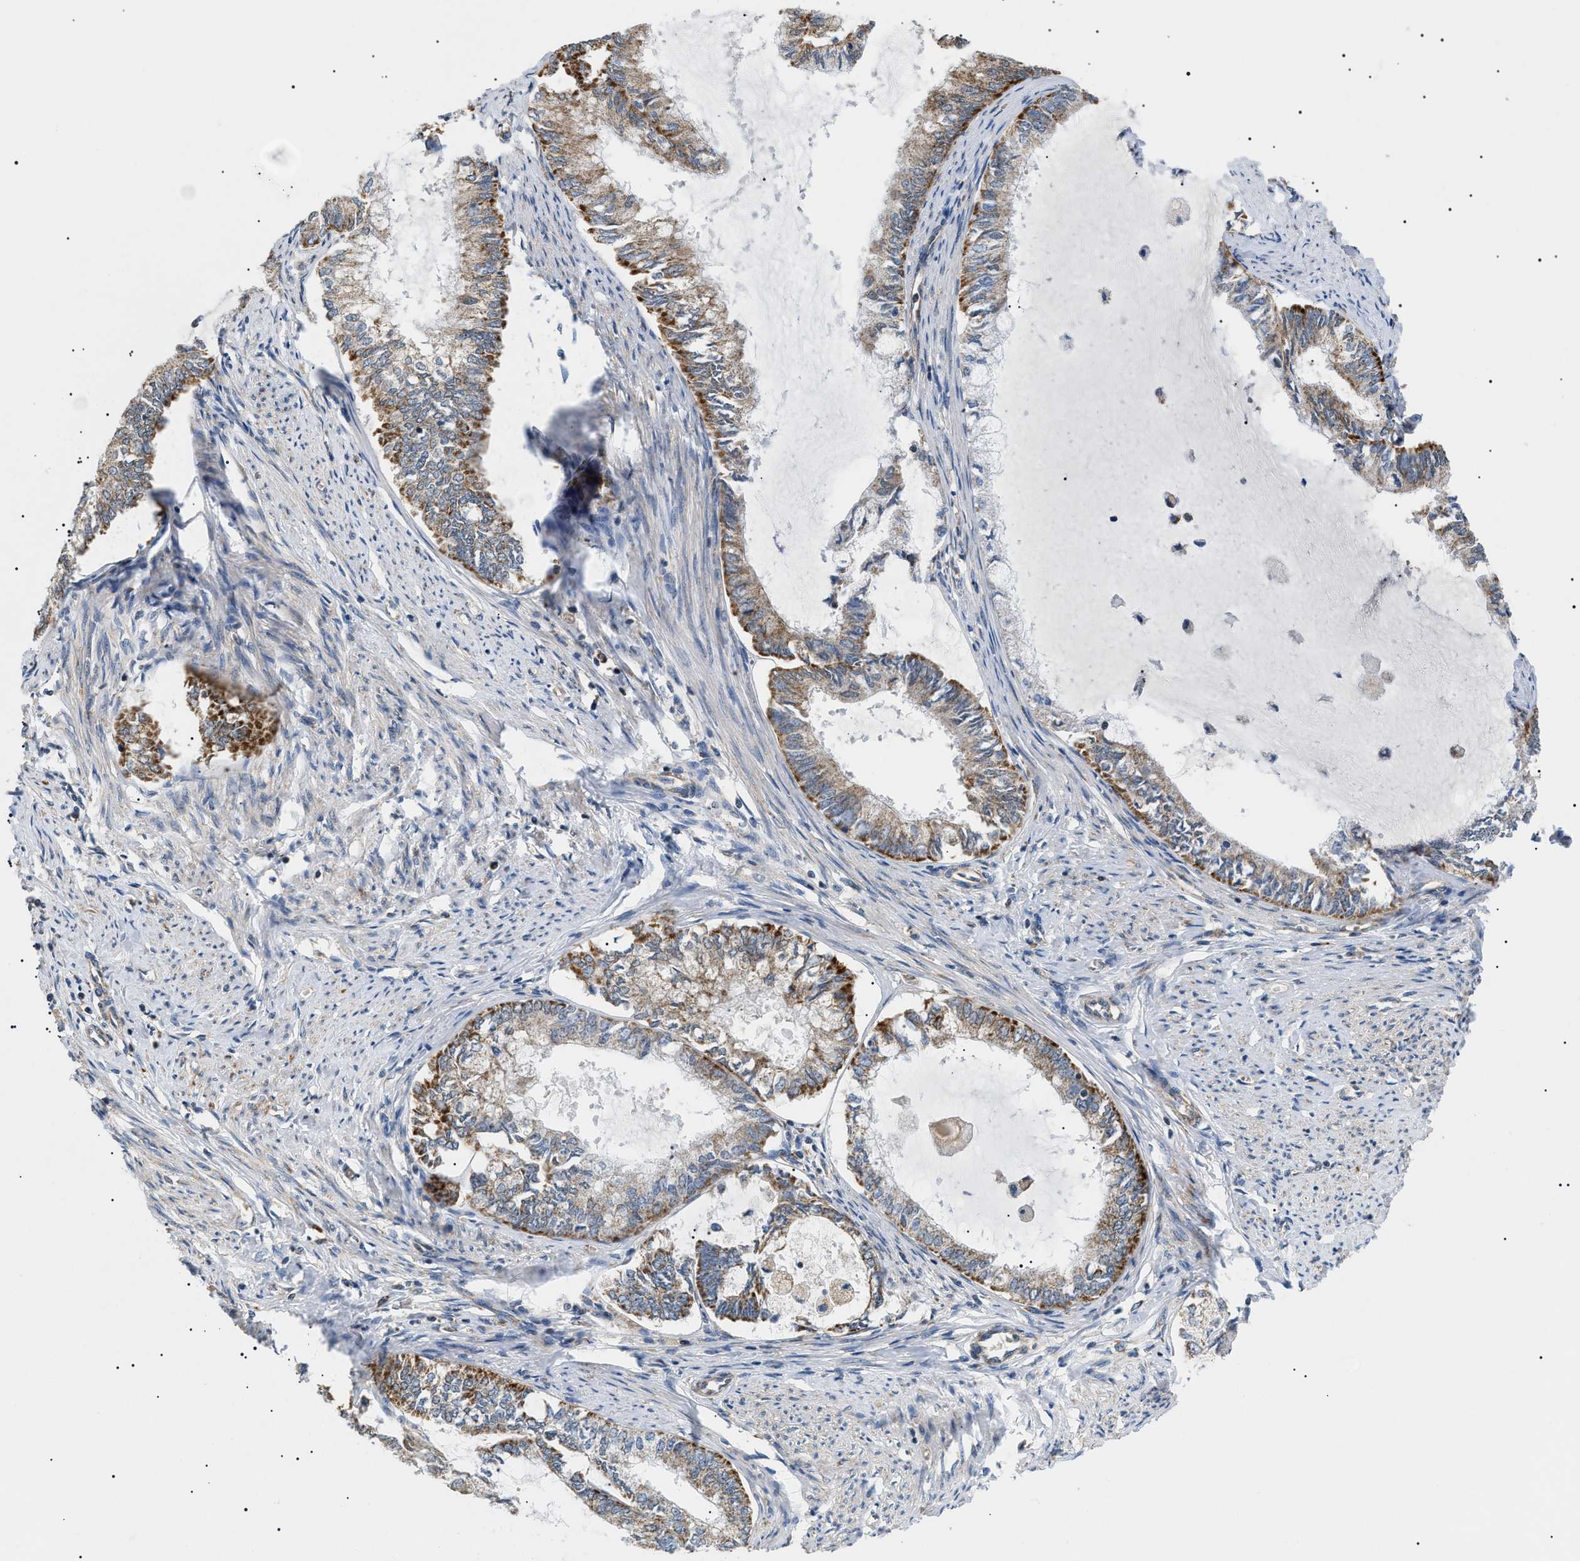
{"staining": {"intensity": "moderate", "quantity": ">75%", "location": "cytoplasmic/membranous"}, "tissue": "endometrial cancer", "cell_type": "Tumor cells", "image_type": "cancer", "snomed": [{"axis": "morphology", "description": "Adenocarcinoma, NOS"}, {"axis": "topography", "description": "Endometrium"}], "caption": "There is medium levels of moderate cytoplasmic/membranous staining in tumor cells of endometrial cancer, as demonstrated by immunohistochemical staining (brown color).", "gene": "TOMM6", "patient": {"sex": "female", "age": 86}}